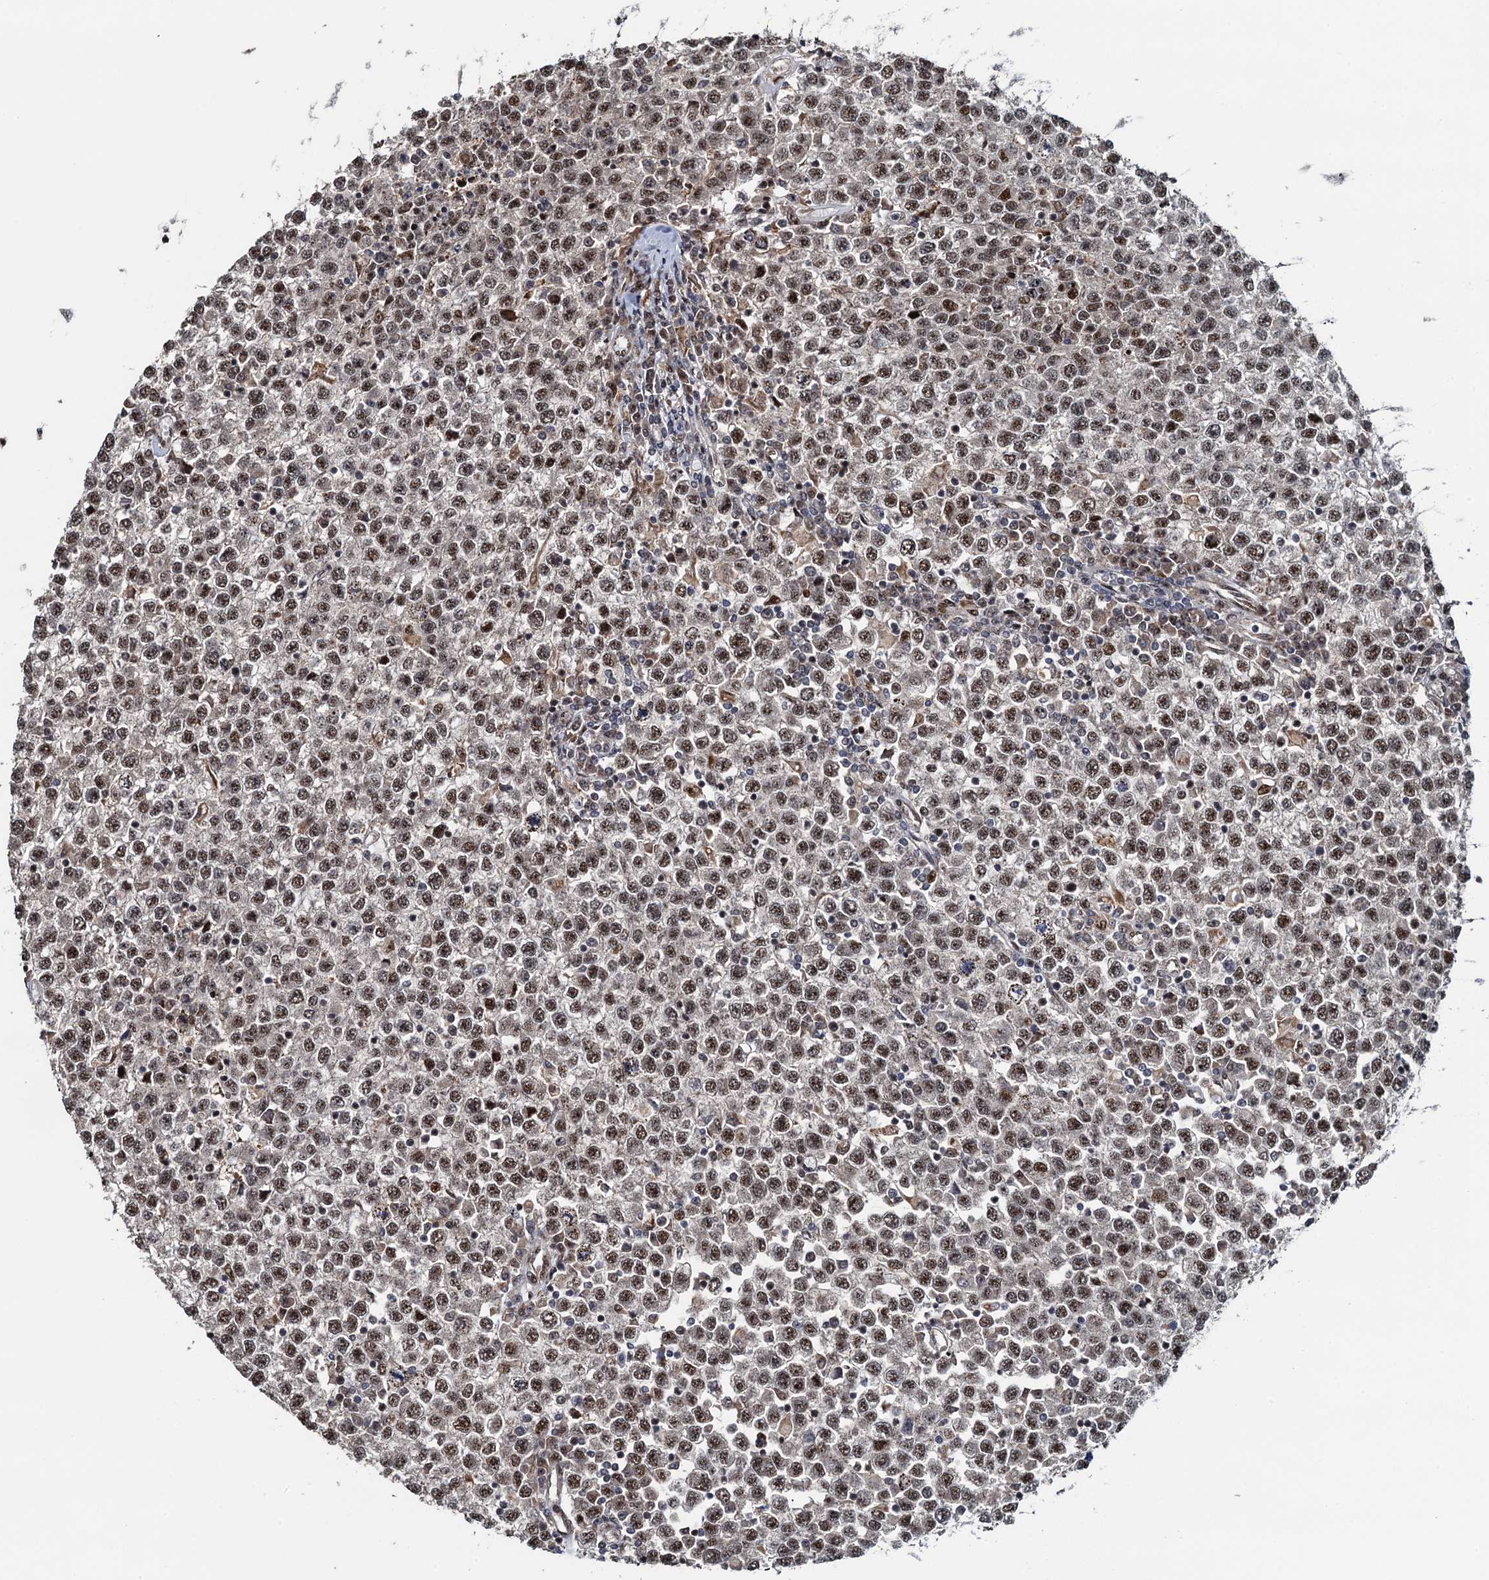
{"staining": {"intensity": "moderate", "quantity": ">75%", "location": "nuclear"}, "tissue": "testis cancer", "cell_type": "Tumor cells", "image_type": "cancer", "snomed": [{"axis": "morphology", "description": "Seminoma, NOS"}, {"axis": "topography", "description": "Testis"}], "caption": "Immunohistochemistry (IHC) image of neoplastic tissue: human seminoma (testis) stained using immunohistochemistry shows medium levels of moderate protein expression localized specifically in the nuclear of tumor cells, appearing as a nuclear brown color.", "gene": "ATOSA", "patient": {"sex": "male", "age": 65}}